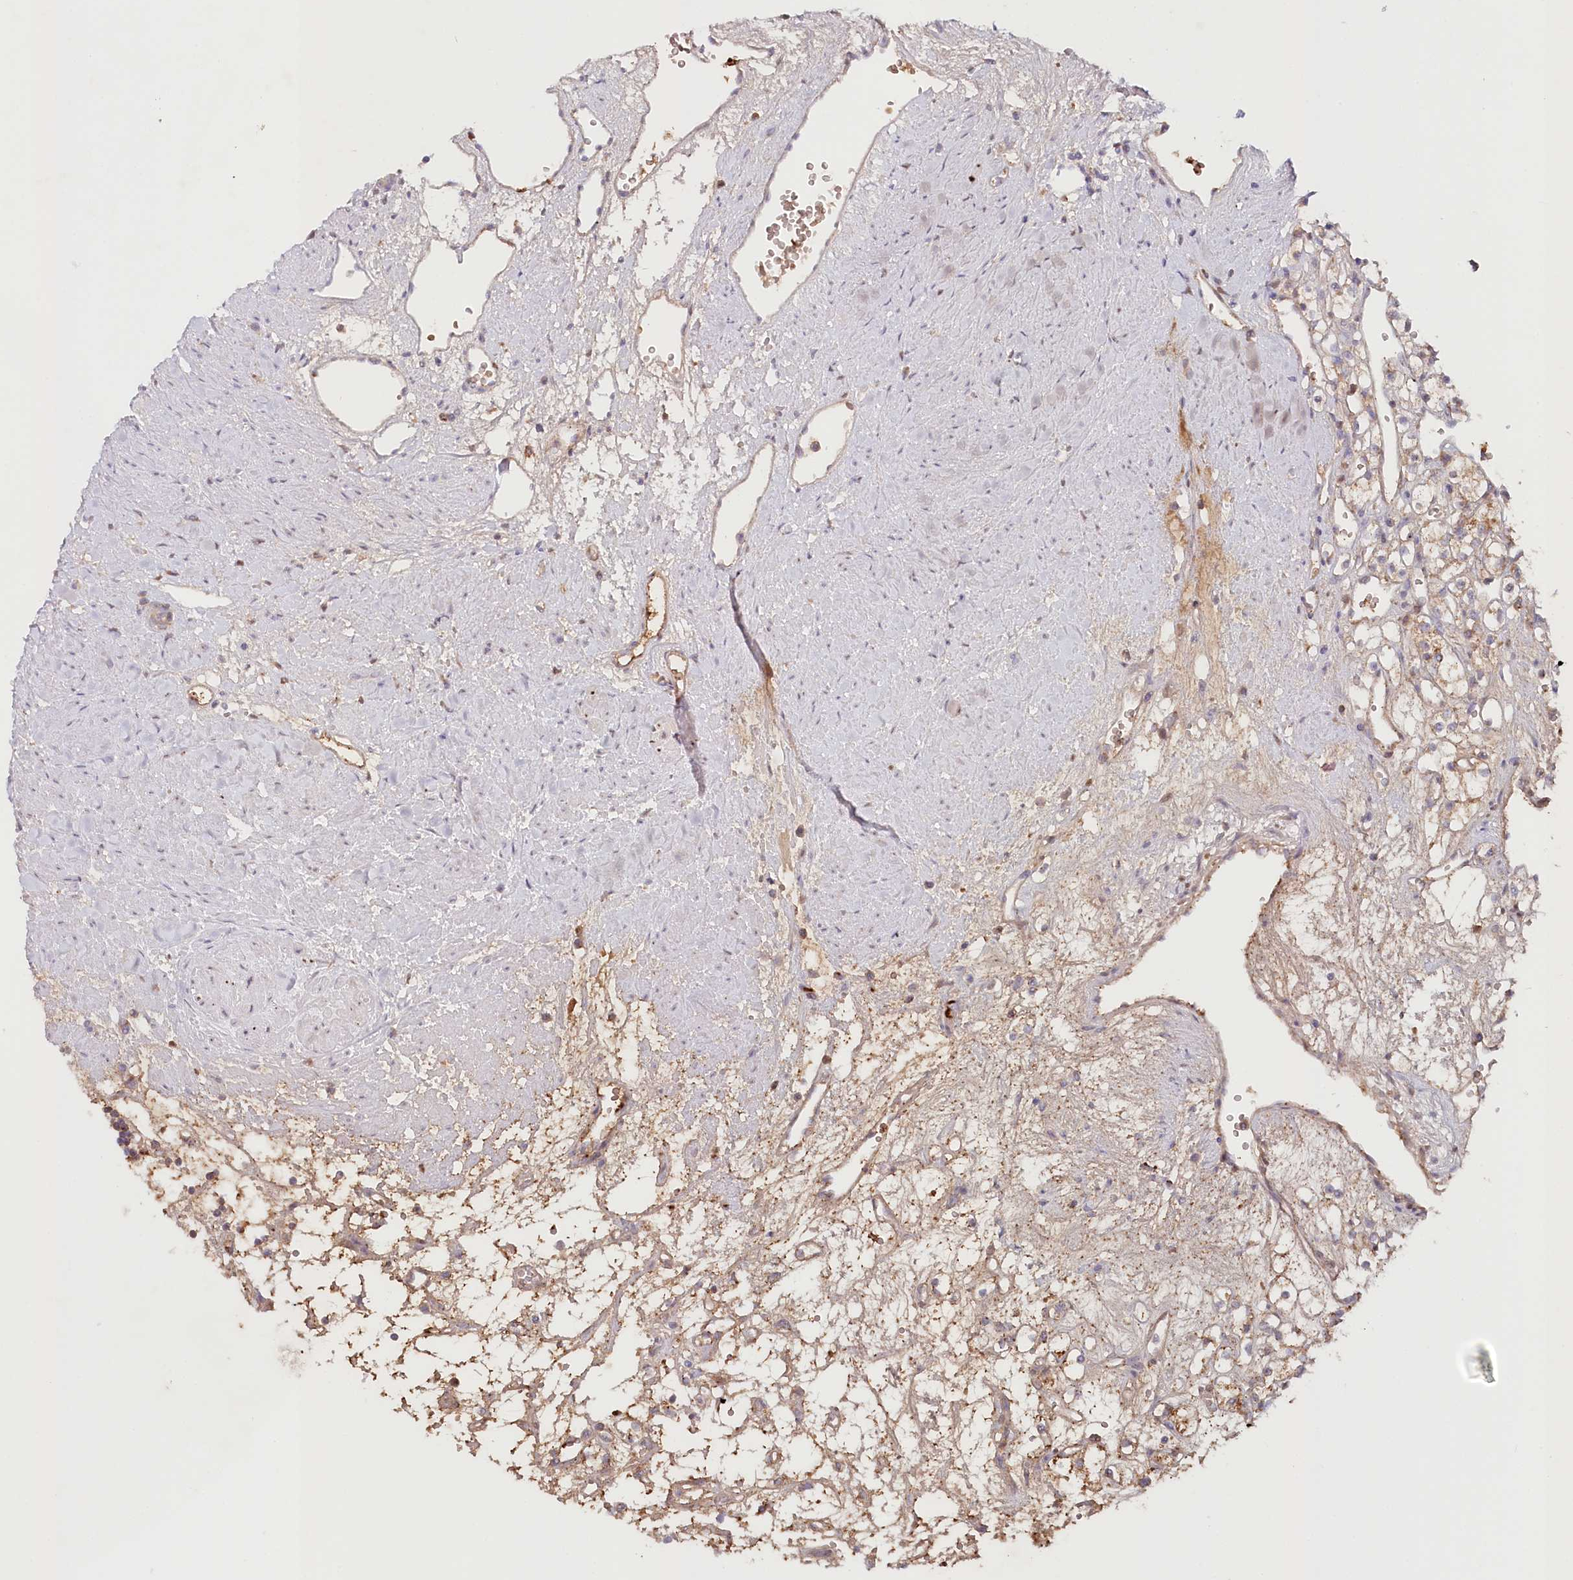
{"staining": {"intensity": "moderate", "quantity": "25%-75%", "location": "cytoplasmic/membranous"}, "tissue": "renal cancer", "cell_type": "Tumor cells", "image_type": "cancer", "snomed": [{"axis": "morphology", "description": "Adenocarcinoma, NOS"}, {"axis": "topography", "description": "Kidney"}], "caption": "IHC micrograph of human adenocarcinoma (renal) stained for a protein (brown), which exhibits medium levels of moderate cytoplasmic/membranous staining in approximately 25%-75% of tumor cells.", "gene": "PSAPL1", "patient": {"sex": "female", "age": 59}}